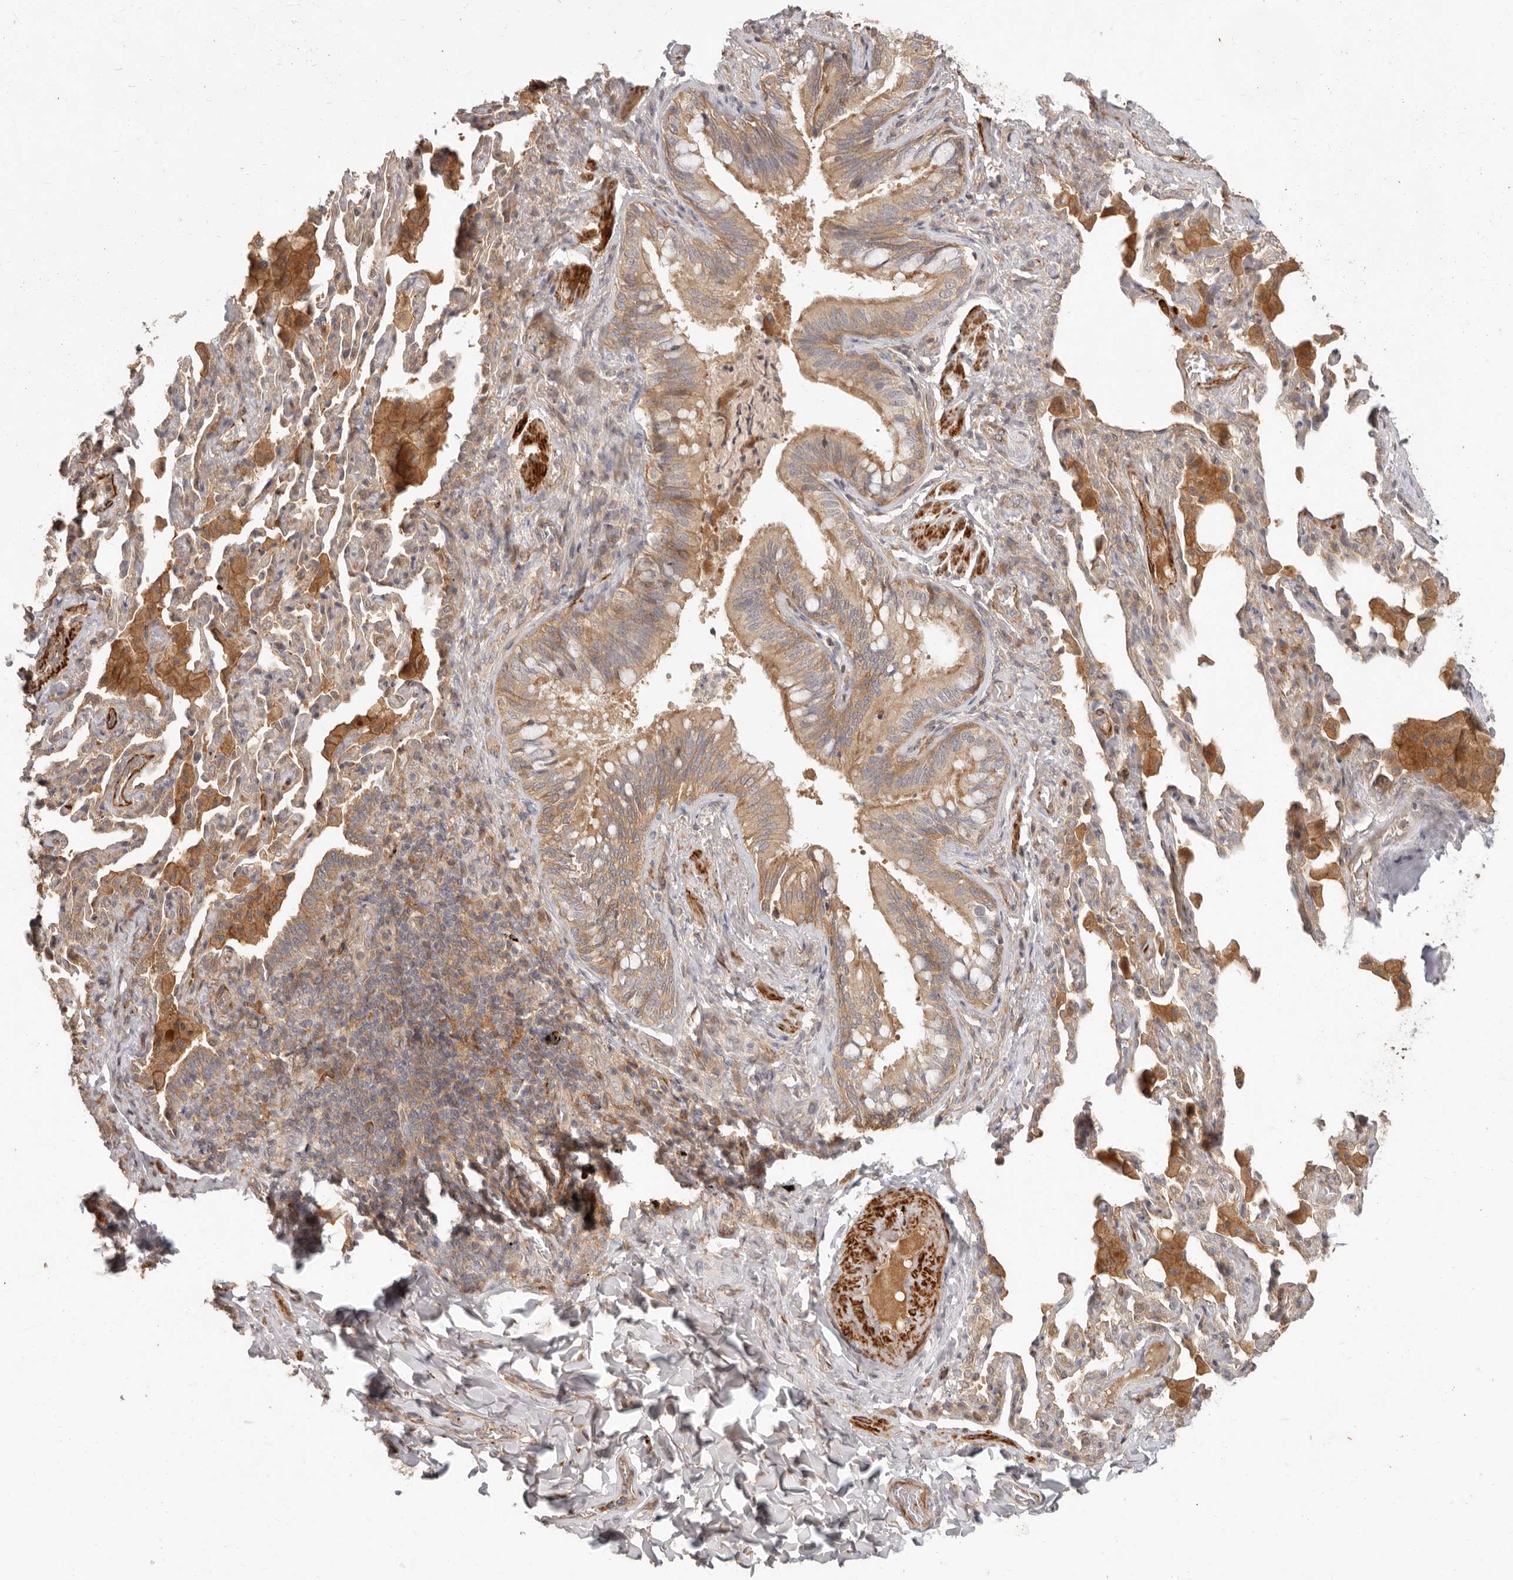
{"staining": {"intensity": "moderate", "quantity": ">75%", "location": "cytoplasmic/membranous"}, "tissue": "bronchus", "cell_type": "Respiratory epithelial cells", "image_type": "normal", "snomed": [{"axis": "morphology", "description": "Normal tissue, NOS"}, {"axis": "morphology", "description": "Inflammation, NOS"}, {"axis": "topography", "description": "Lung"}], "caption": "Immunohistochemistry (IHC) histopathology image of normal human bronchus stained for a protein (brown), which displays medium levels of moderate cytoplasmic/membranous expression in about >75% of respiratory epithelial cells.", "gene": "VIPR1", "patient": {"sex": "female", "age": 46}}